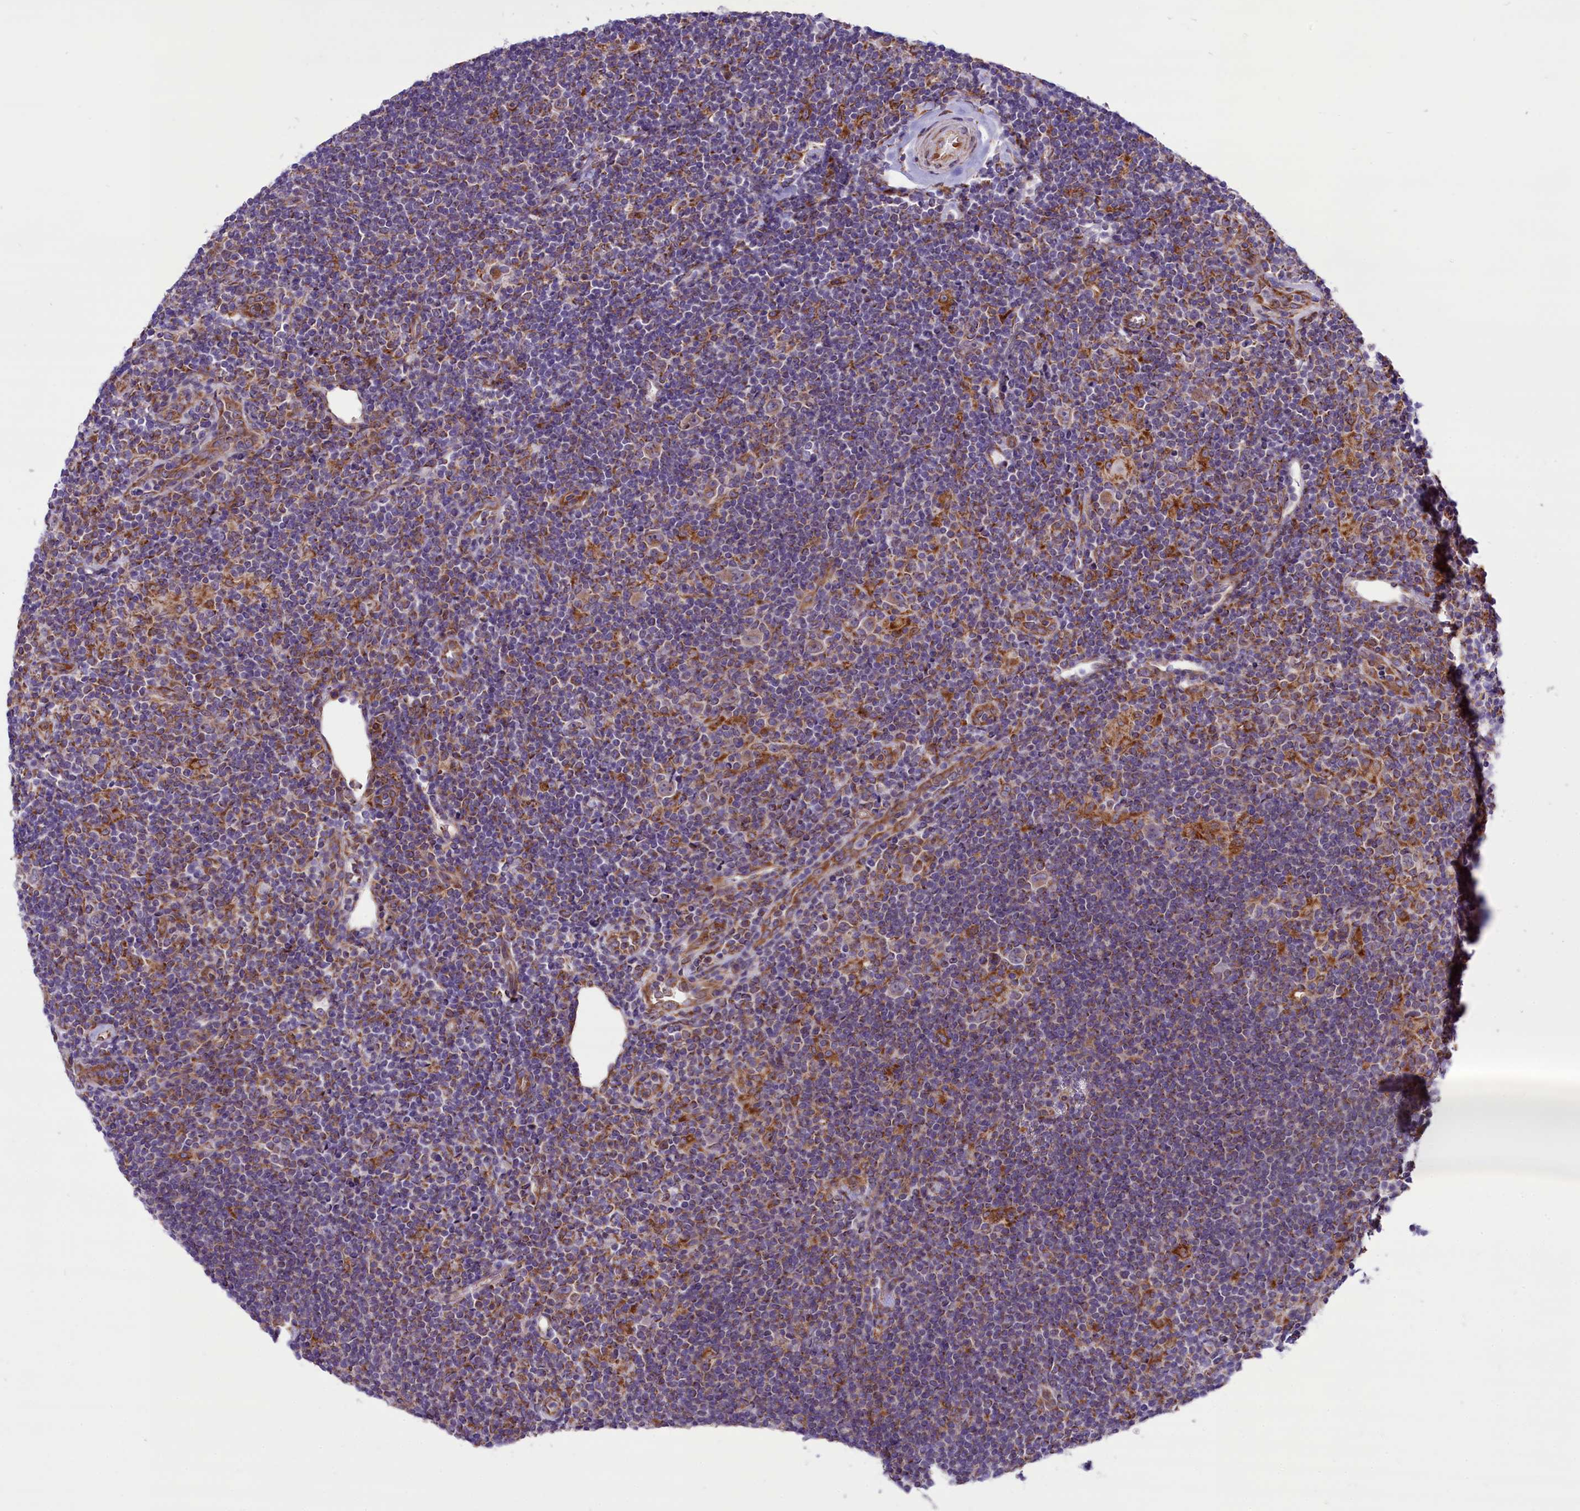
{"staining": {"intensity": "weak", "quantity": "25%-75%", "location": "cytoplasmic/membranous"}, "tissue": "lymphoma", "cell_type": "Tumor cells", "image_type": "cancer", "snomed": [{"axis": "morphology", "description": "Hodgkin's disease, NOS"}, {"axis": "topography", "description": "Lymph node"}], "caption": "This is a histology image of immunohistochemistry staining of lymphoma, which shows weak positivity in the cytoplasmic/membranous of tumor cells.", "gene": "PTPRU", "patient": {"sex": "female", "age": 57}}